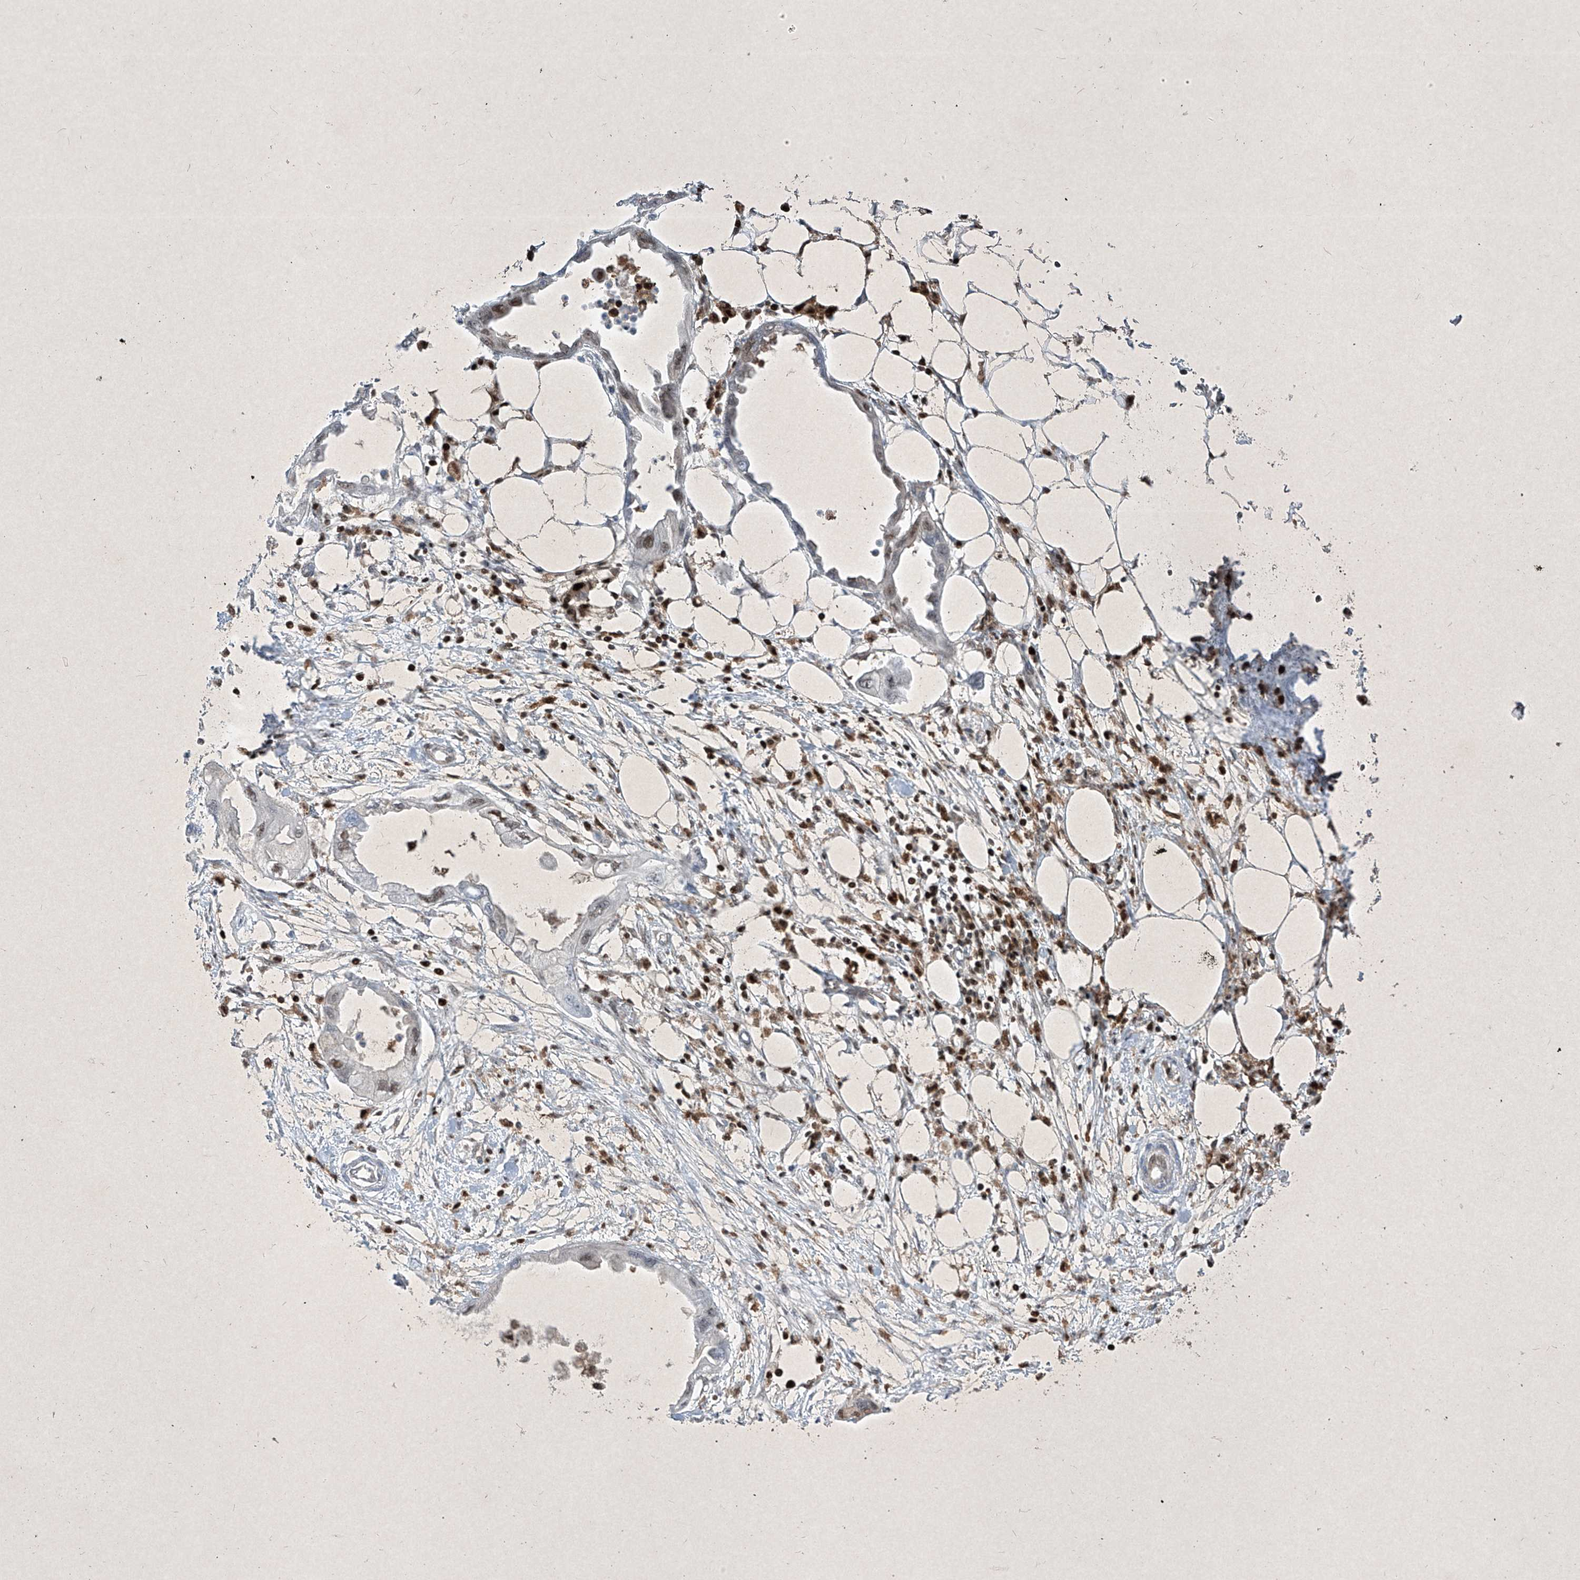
{"staining": {"intensity": "moderate", "quantity": "<25%", "location": "cytoplasmic/membranous,nuclear"}, "tissue": "endometrial cancer", "cell_type": "Tumor cells", "image_type": "cancer", "snomed": [{"axis": "morphology", "description": "Adenocarcinoma, NOS"}, {"axis": "morphology", "description": "Adenocarcinoma, metastatic, NOS"}, {"axis": "topography", "description": "Adipose tissue"}, {"axis": "topography", "description": "Endometrium"}], "caption": "Immunohistochemical staining of metastatic adenocarcinoma (endometrial) displays low levels of moderate cytoplasmic/membranous and nuclear protein positivity in about <25% of tumor cells.", "gene": "PSMB10", "patient": {"sex": "female", "age": 67}}